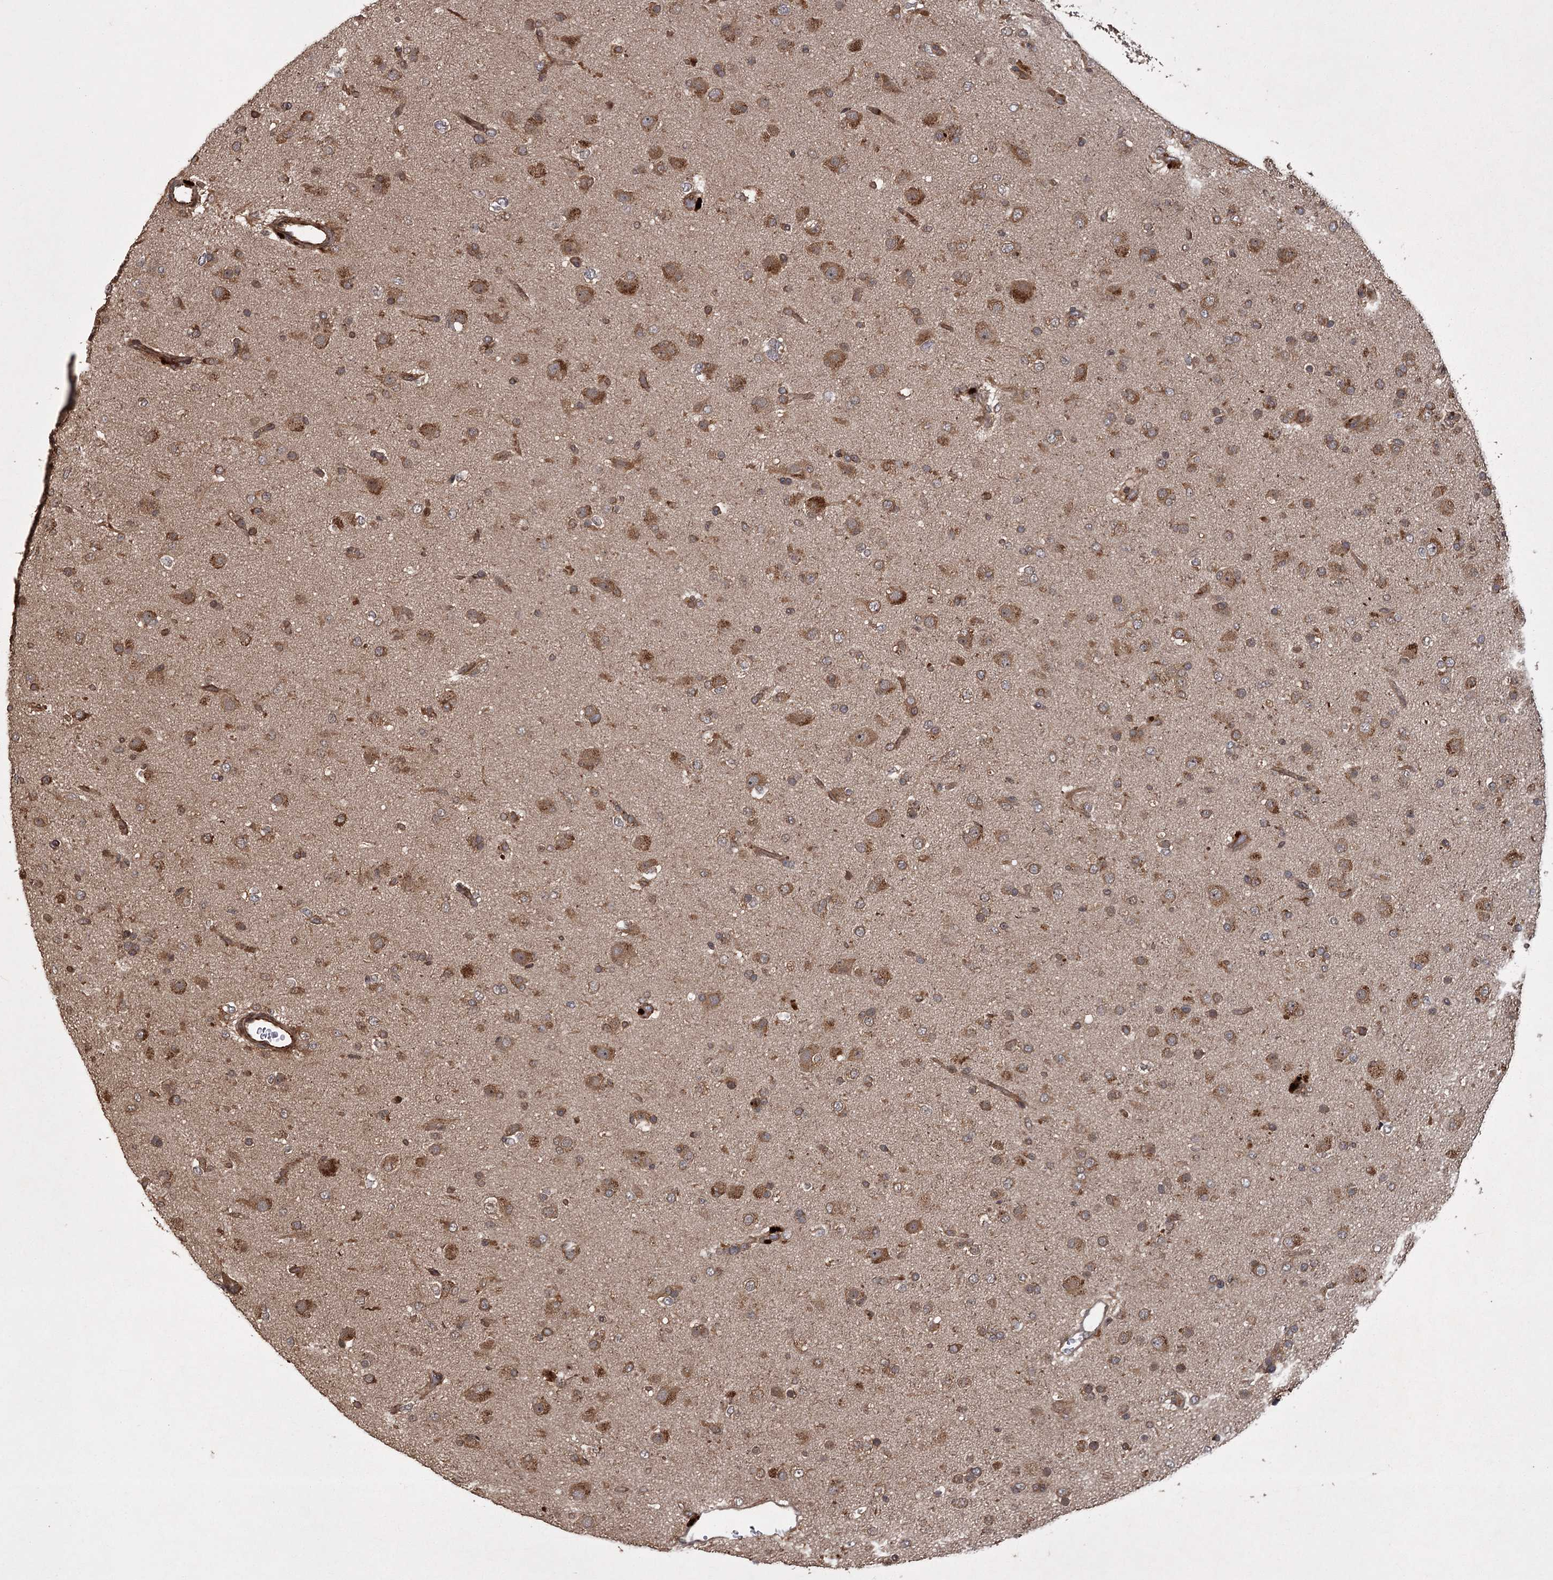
{"staining": {"intensity": "moderate", "quantity": ">75%", "location": "cytoplasmic/membranous"}, "tissue": "glioma", "cell_type": "Tumor cells", "image_type": "cancer", "snomed": [{"axis": "morphology", "description": "Glioma, malignant, Low grade"}, {"axis": "topography", "description": "Brain"}], "caption": "High-power microscopy captured an immunohistochemistry micrograph of low-grade glioma (malignant), revealing moderate cytoplasmic/membranous positivity in approximately >75% of tumor cells.", "gene": "RPAP3", "patient": {"sex": "male", "age": 65}}